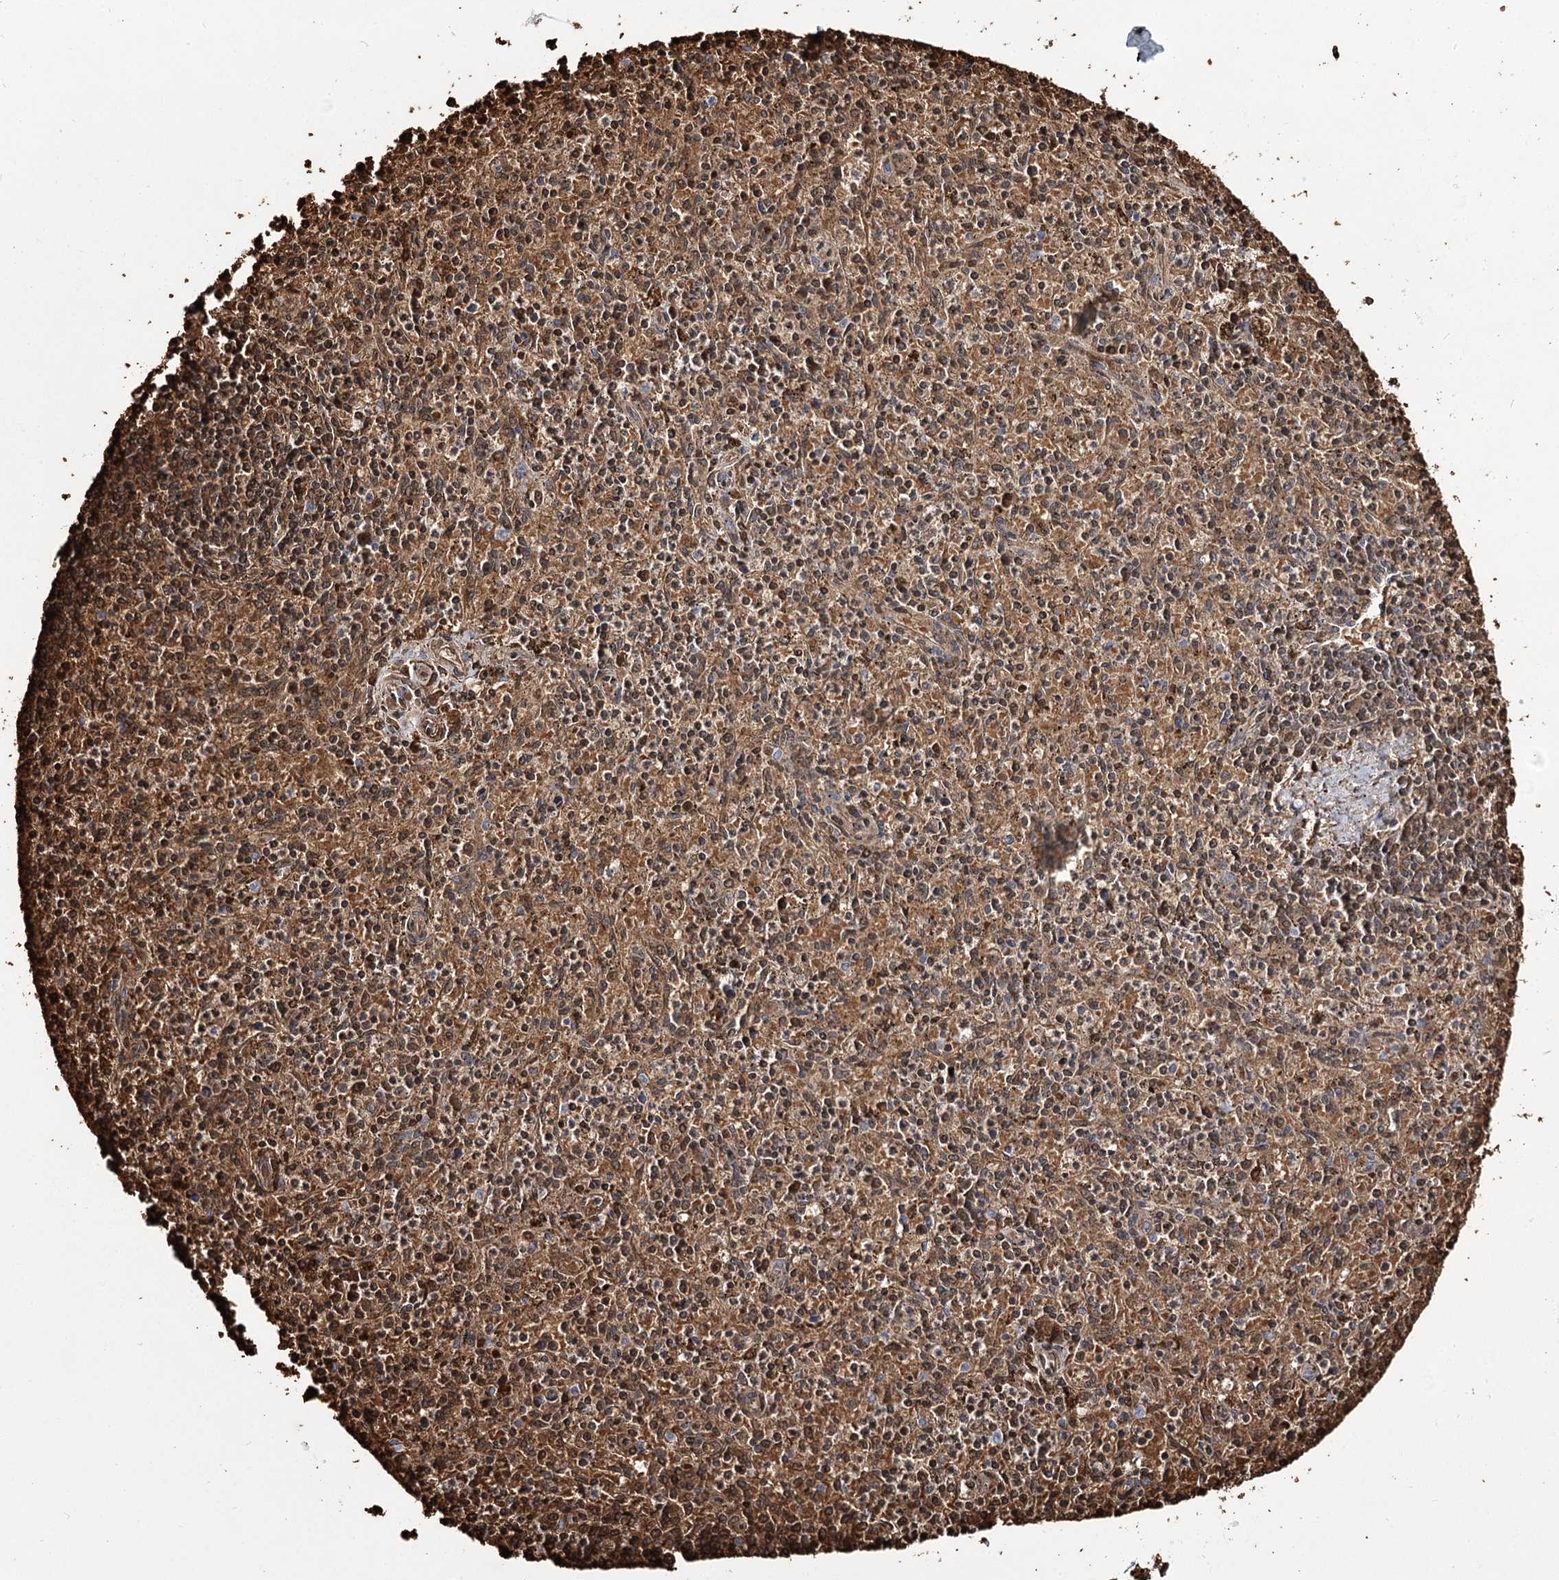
{"staining": {"intensity": "moderate", "quantity": "<25%", "location": "cytoplasmic/membranous"}, "tissue": "spleen", "cell_type": "Cells in red pulp", "image_type": "normal", "snomed": [{"axis": "morphology", "description": "Normal tissue, NOS"}, {"axis": "topography", "description": "Spleen"}], "caption": "Immunohistochemistry micrograph of benign human spleen stained for a protein (brown), which exhibits low levels of moderate cytoplasmic/membranous staining in about <25% of cells in red pulp.", "gene": "GBF1", "patient": {"sex": "male", "age": 72}}